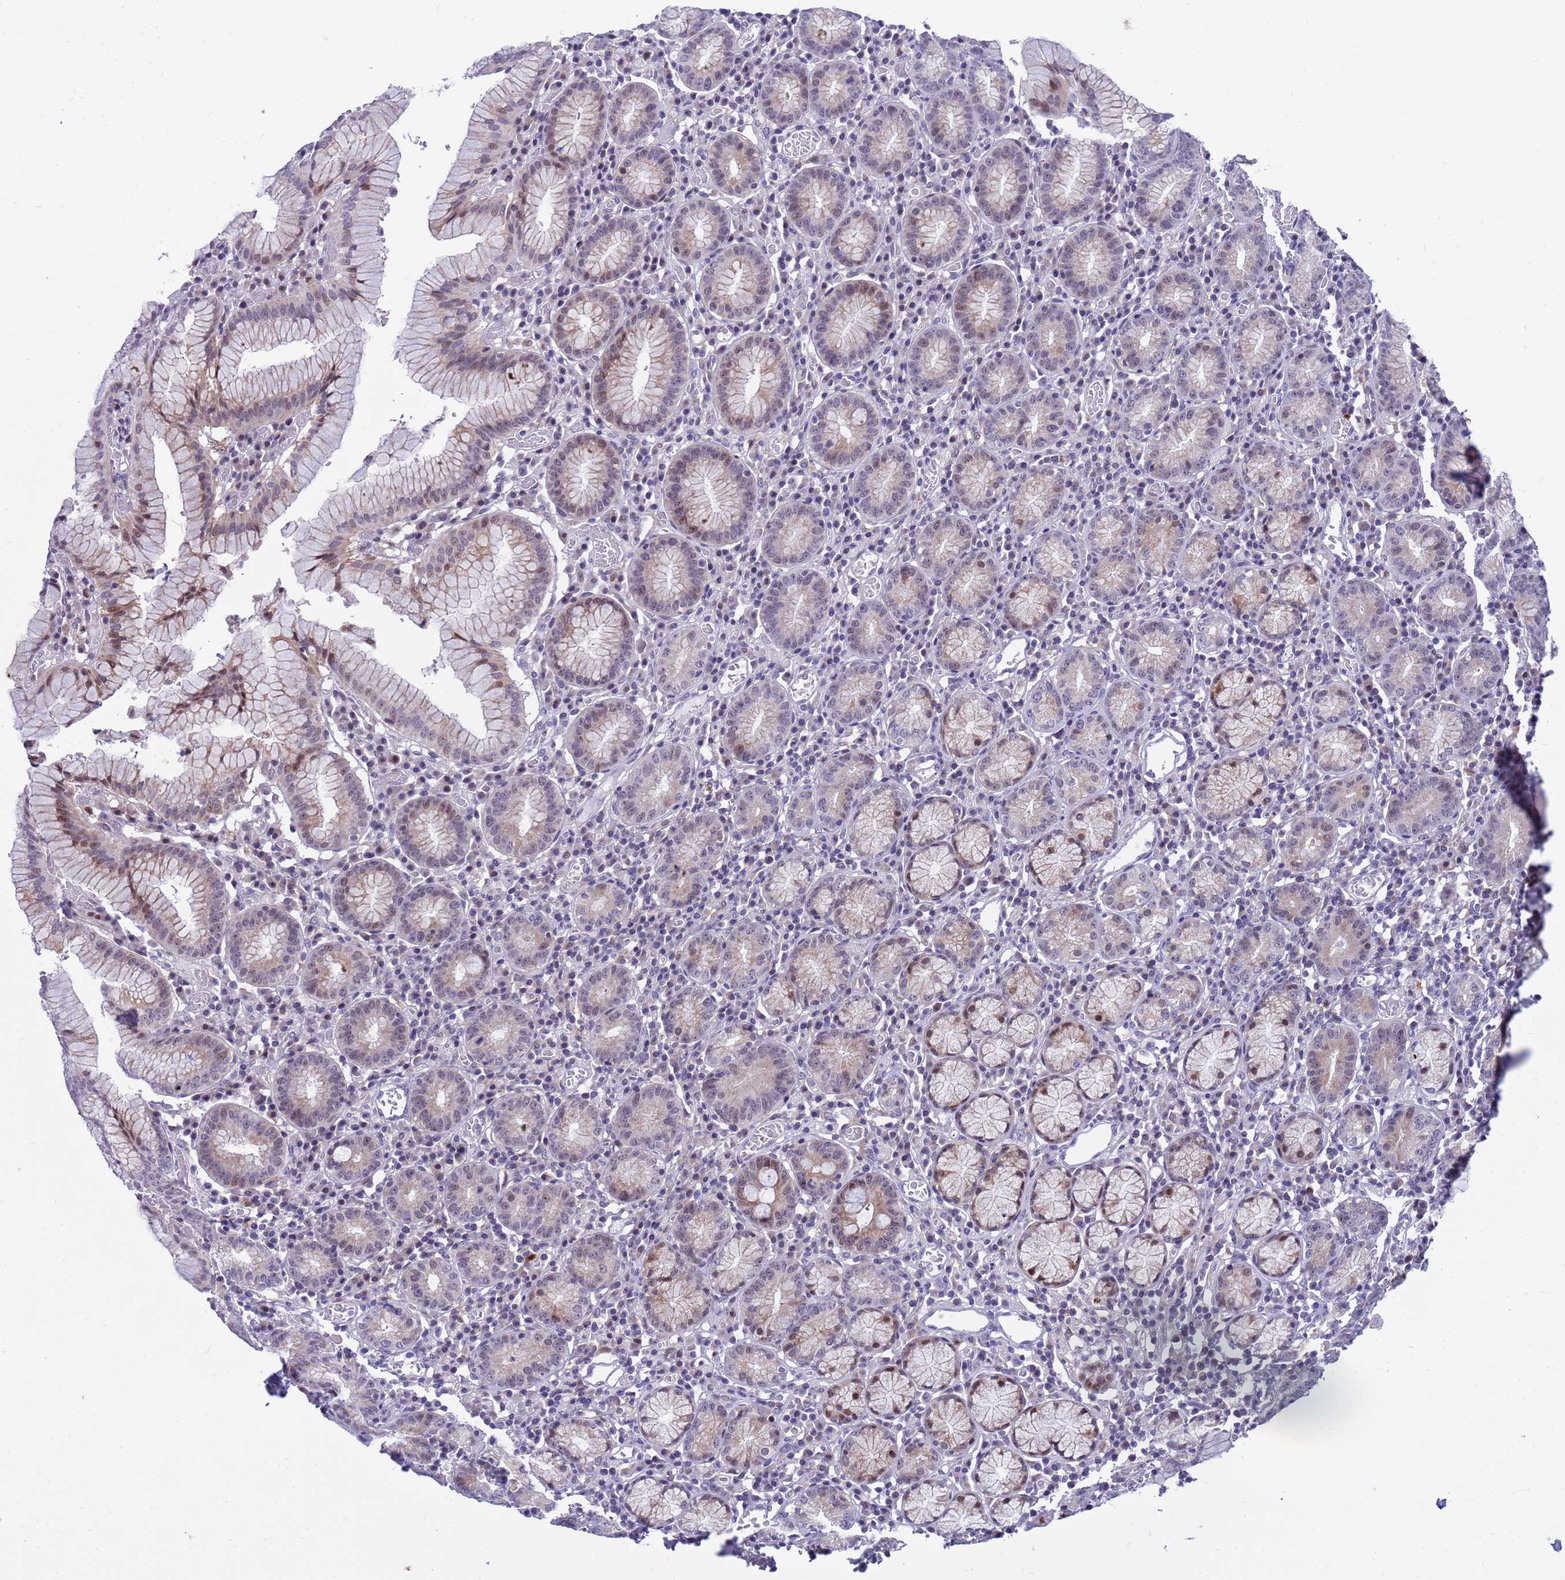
{"staining": {"intensity": "moderate", "quantity": "25%-75%", "location": "cytoplasmic/membranous,nuclear"}, "tissue": "stomach", "cell_type": "Glandular cells", "image_type": "normal", "snomed": [{"axis": "morphology", "description": "Normal tissue, NOS"}, {"axis": "topography", "description": "Stomach"}], "caption": "This micrograph reveals immunohistochemistry staining of unremarkable stomach, with medium moderate cytoplasmic/membranous,nuclear positivity in about 25%-75% of glandular cells.", "gene": "LRATD1", "patient": {"sex": "male", "age": 55}}